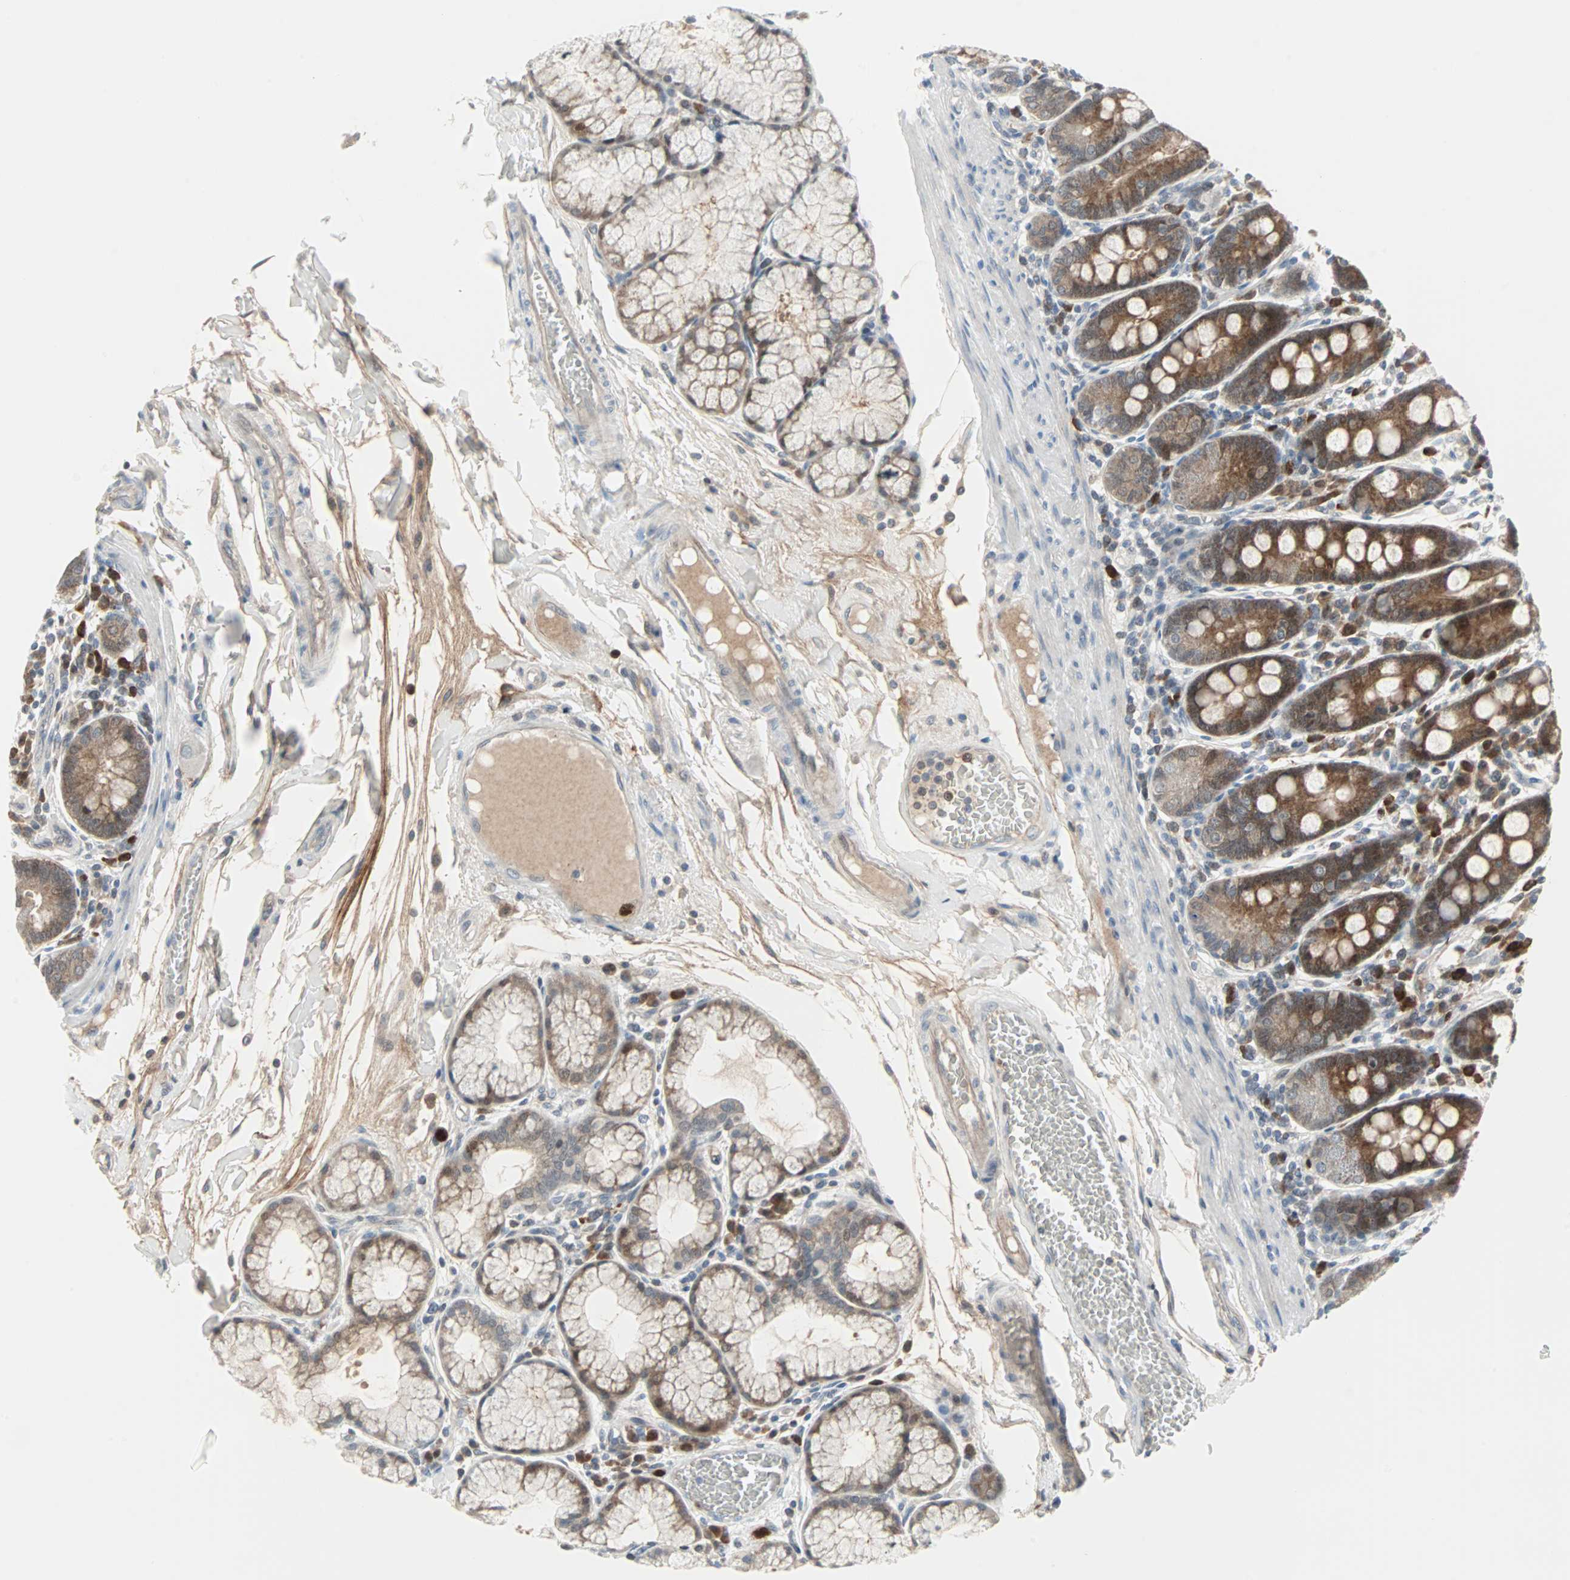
{"staining": {"intensity": "moderate", "quantity": ">75%", "location": "cytoplasmic/membranous,nuclear"}, "tissue": "duodenum", "cell_type": "Glandular cells", "image_type": "normal", "snomed": [{"axis": "morphology", "description": "Normal tissue, NOS"}, {"axis": "topography", "description": "Duodenum"}], "caption": "Duodenum stained for a protein displays moderate cytoplasmic/membranous,nuclear positivity in glandular cells. Using DAB (3,3'-diaminobenzidine) (brown) and hematoxylin (blue) stains, captured at high magnification using brightfield microscopy.", "gene": "CASP3", "patient": {"sex": "male", "age": 50}}